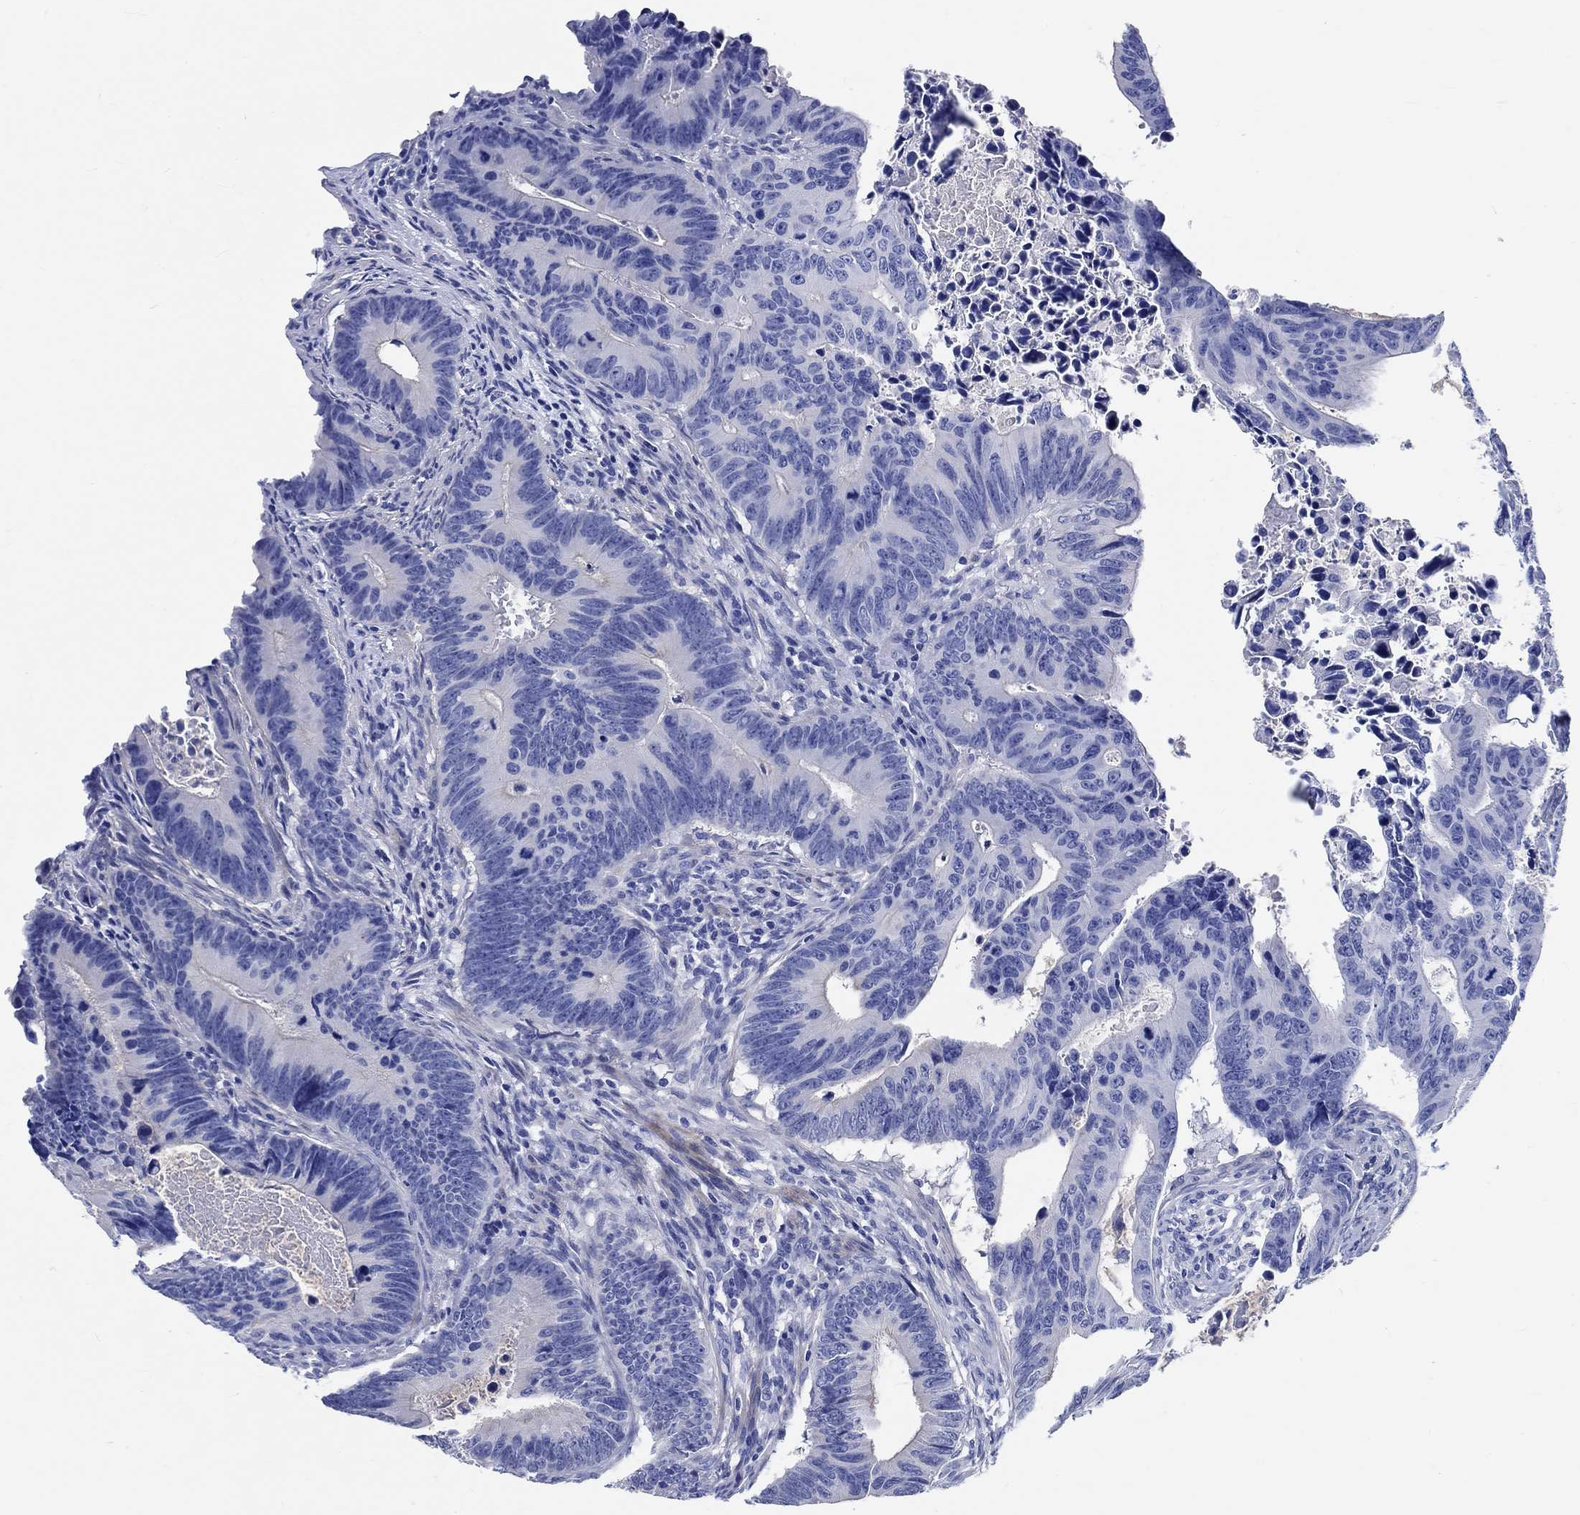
{"staining": {"intensity": "negative", "quantity": "none", "location": "none"}, "tissue": "colorectal cancer", "cell_type": "Tumor cells", "image_type": "cancer", "snomed": [{"axis": "morphology", "description": "Adenocarcinoma, NOS"}, {"axis": "topography", "description": "Colon"}], "caption": "There is no significant expression in tumor cells of adenocarcinoma (colorectal).", "gene": "SHISA4", "patient": {"sex": "female", "age": 87}}